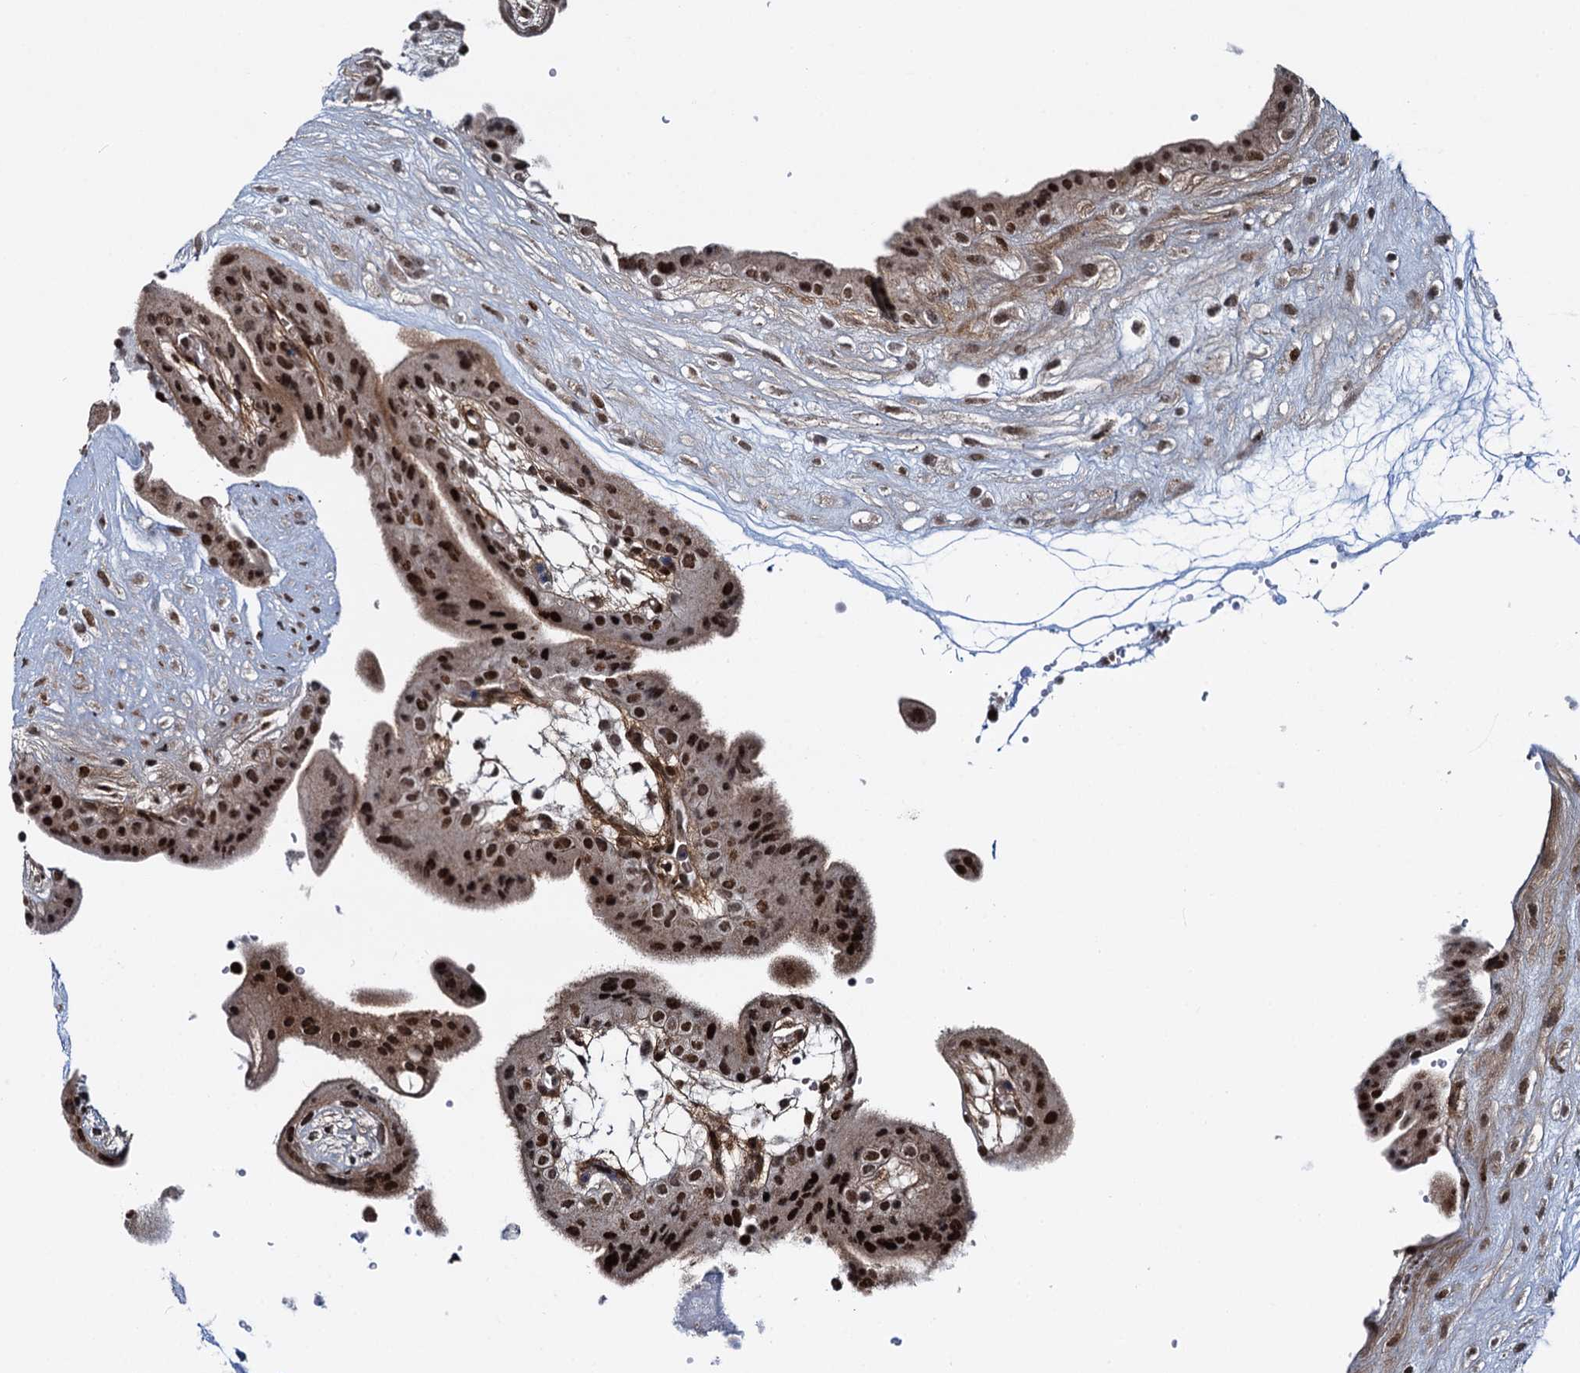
{"staining": {"intensity": "moderate", "quantity": "25%-75%", "location": "nuclear"}, "tissue": "placenta", "cell_type": "Trophoblastic cells", "image_type": "normal", "snomed": [{"axis": "morphology", "description": "Normal tissue, NOS"}, {"axis": "topography", "description": "Placenta"}], "caption": "Placenta stained with a brown dye displays moderate nuclear positive expression in approximately 25%-75% of trophoblastic cells.", "gene": "RUFY2", "patient": {"sex": "female", "age": 18}}